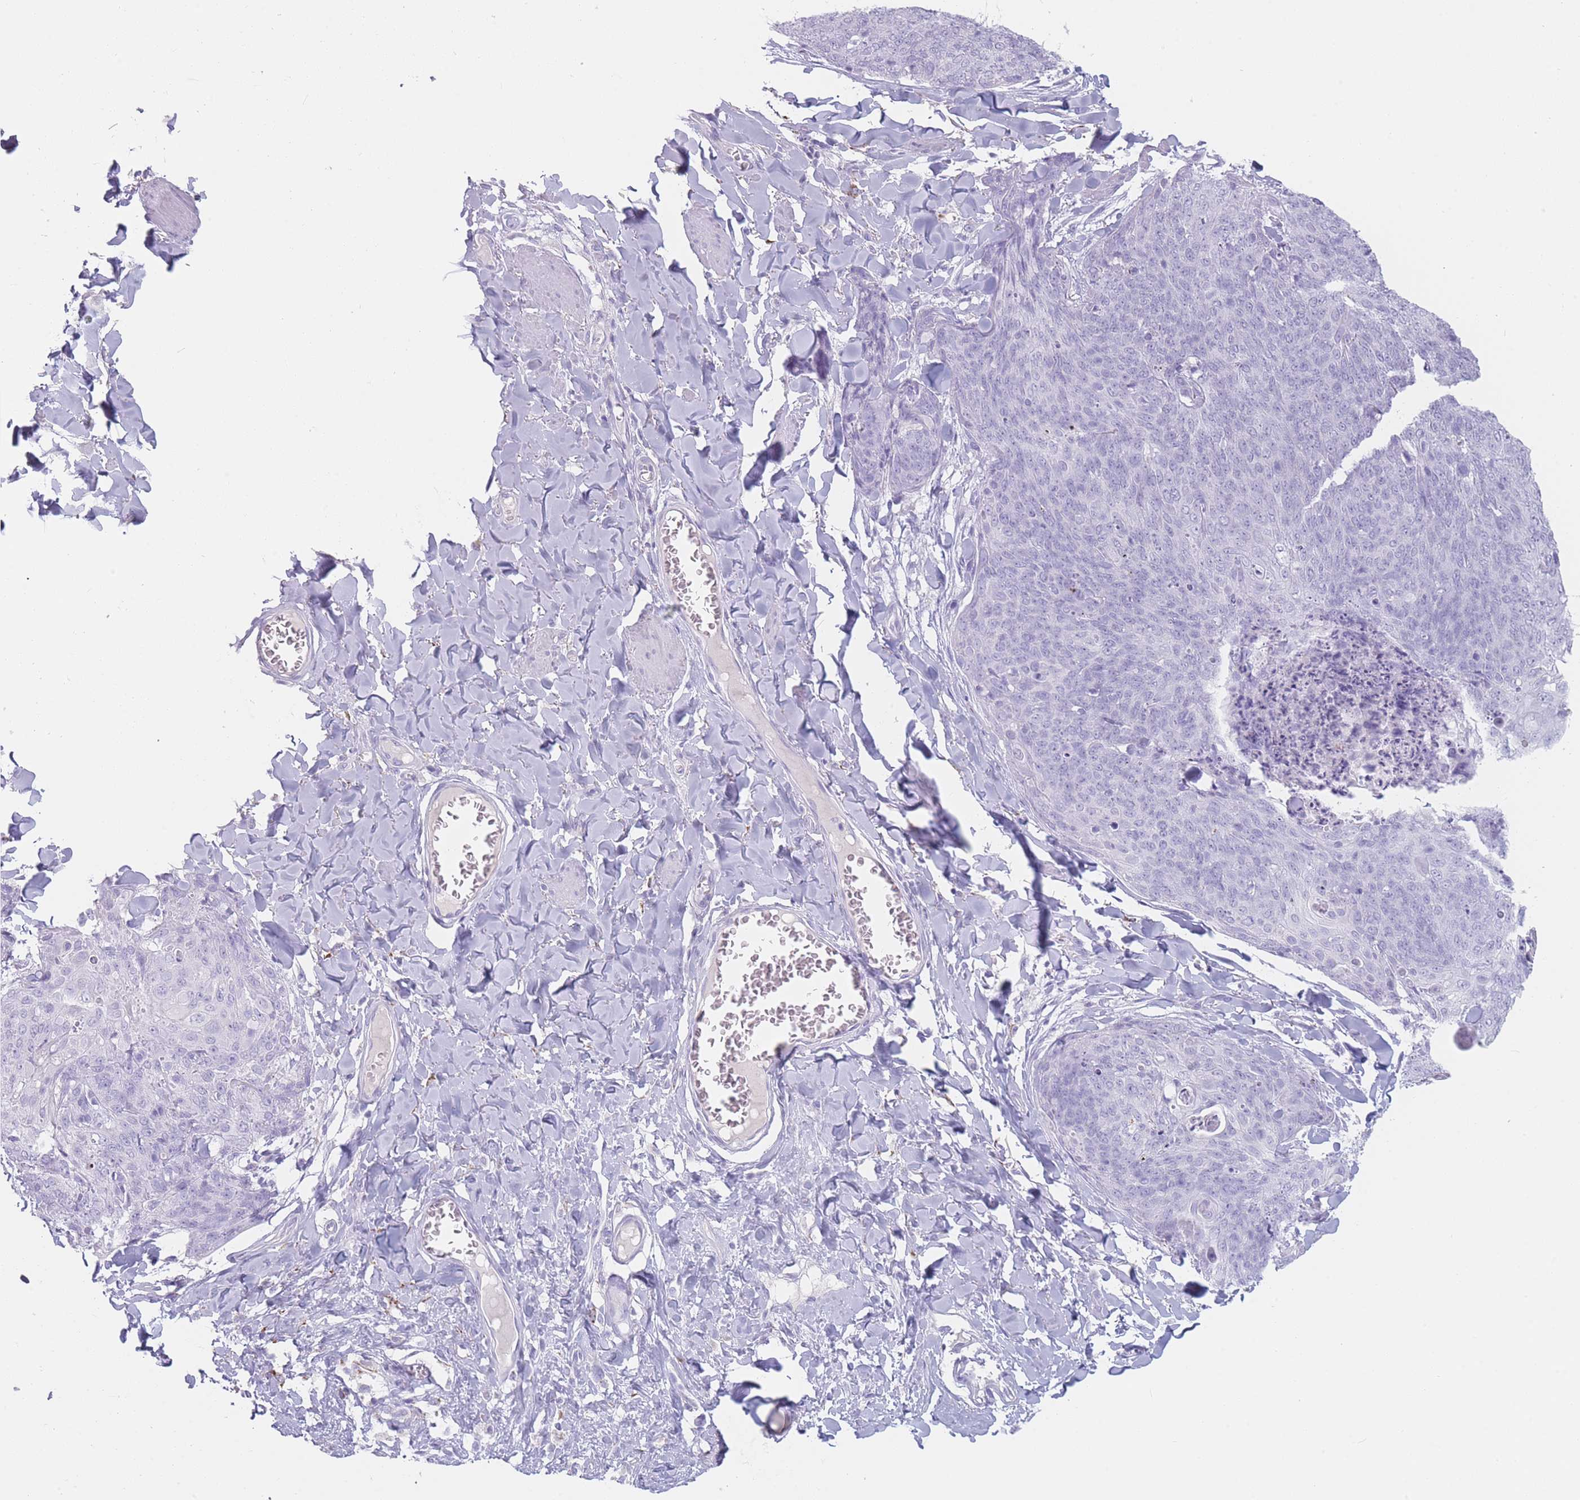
{"staining": {"intensity": "negative", "quantity": "none", "location": "none"}, "tissue": "skin cancer", "cell_type": "Tumor cells", "image_type": "cancer", "snomed": [{"axis": "morphology", "description": "Squamous cell carcinoma, NOS"}, {"axis": "topography", "description": "Skin"}, {"axis": "topography", "description": "Vulva"}], "caption": "Tumor cells are negative for brown protein staining in skin squamous cell carcinoma.", "gene": "GPR12", "patient": {"sex": "female", "age": 85}}